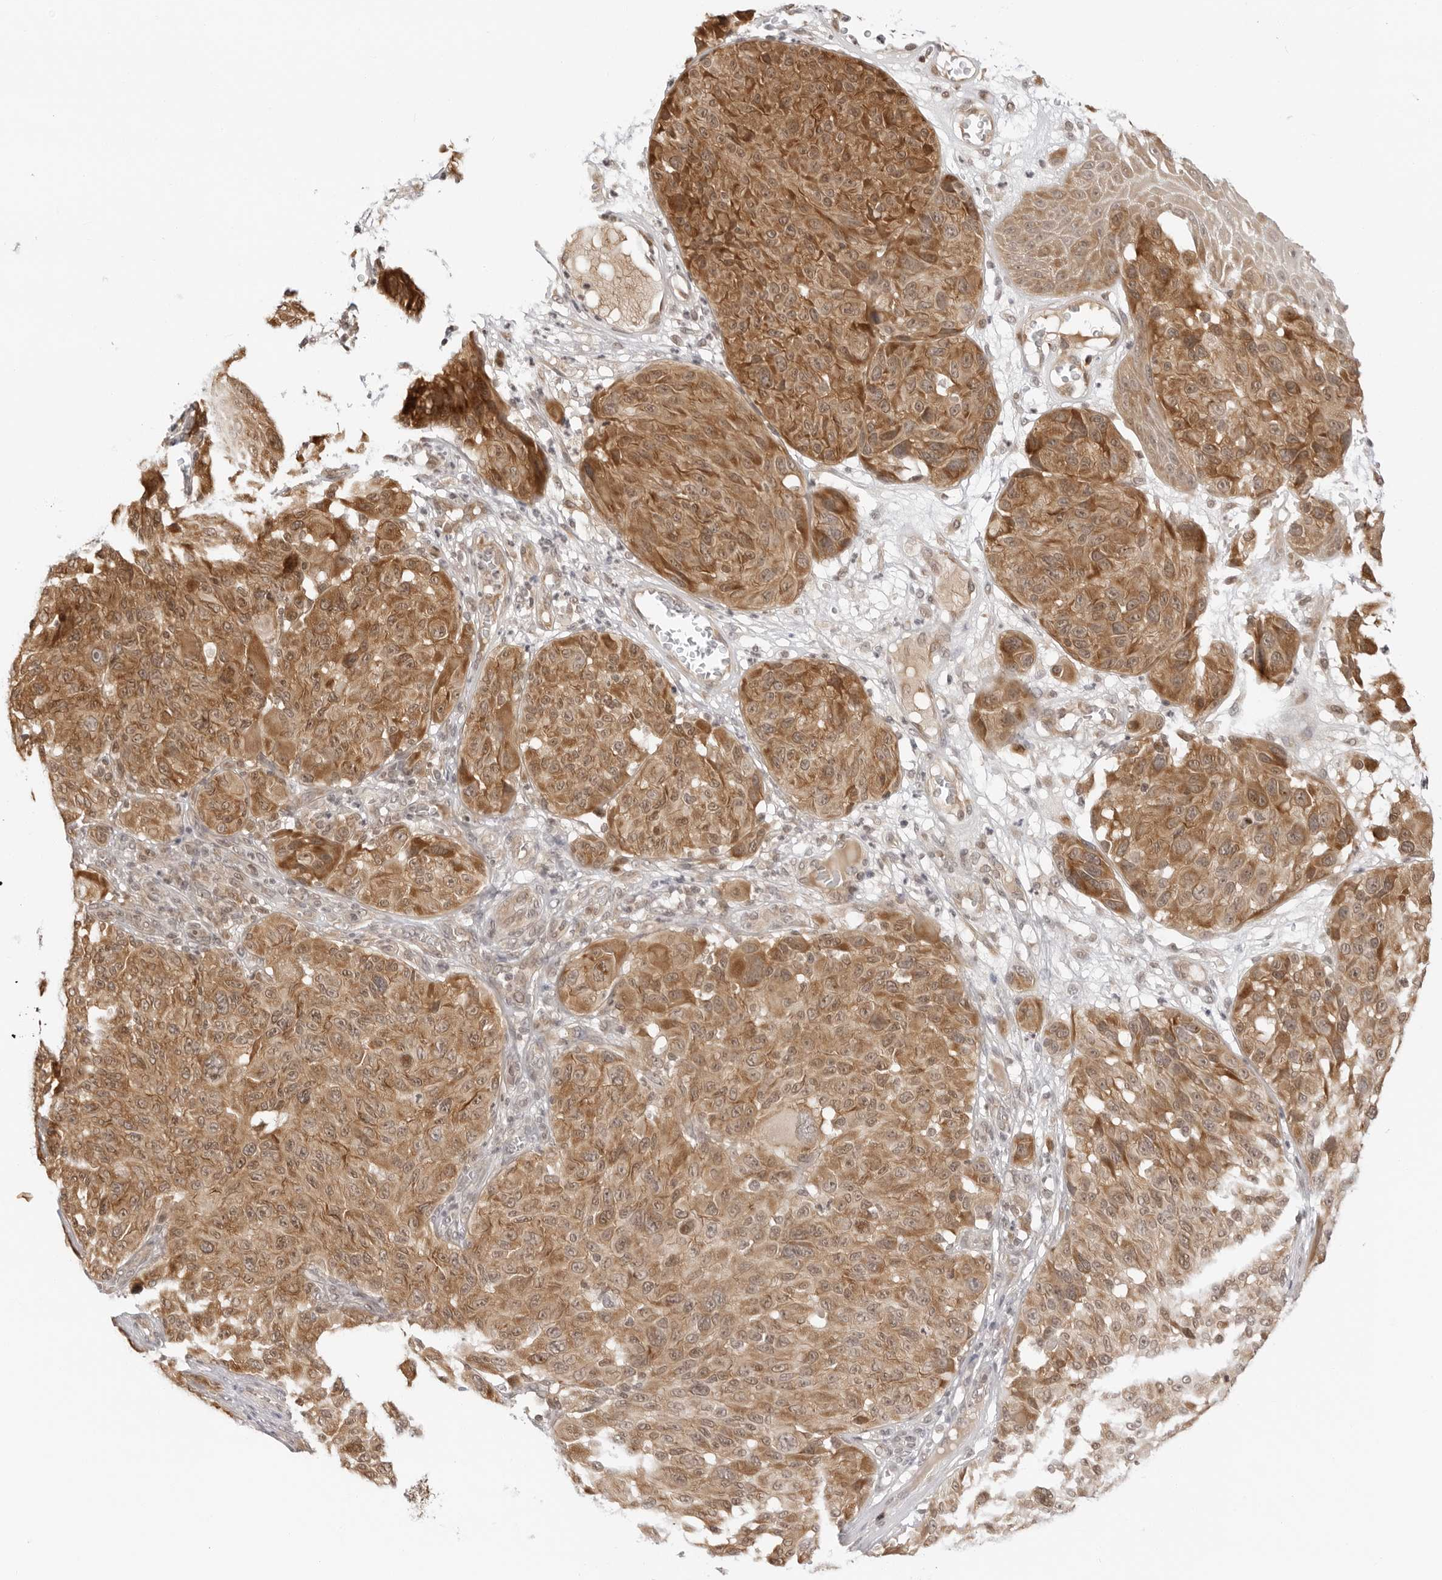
{"staining": {"intensity": "strong", "quantity": ">75%", "location": "cytoplasmic/membranous"}, "tissue": "melanoma", "cell_type": "Tumor cells", "image_type": "cancer", "snomed": [{"axis": "morphology", "description": "Malignant melanoma, NOS"}, {"axis": "topography", "description": "Skin"}], "caption": "Immunohistochemistry of malignant melanoma displays high levels of strong cytoplasmic/membranous expression in about >75% of tumor cells. (brown staining indicates protein expression, while blue staining denotes nuclei).", "gene": "PRRC2C", "patient": {"sex": "male", "age": 83}}